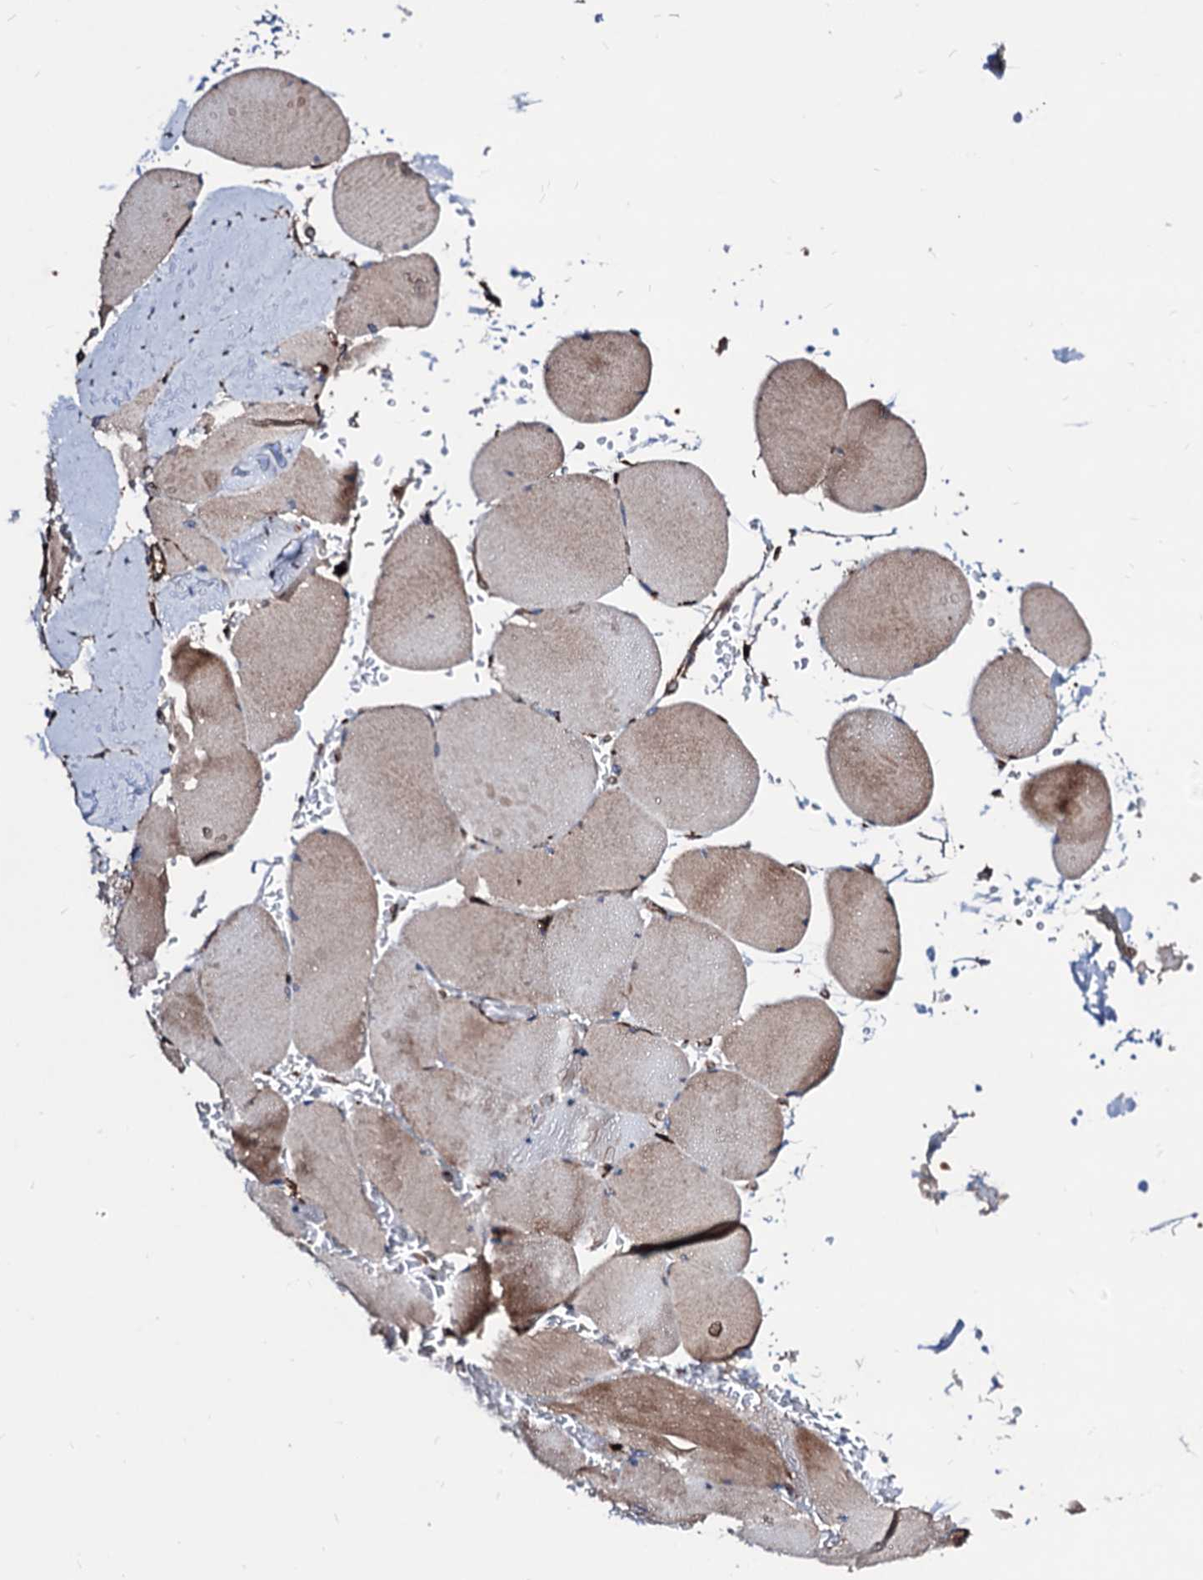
{"staining": {"intensity": "moderate", "quantity": "25%-75%", "location": "cytoplasmic/membranous"}, "tissue": "skeletal muscle", "cell_type": "Myocytes", "image_type": "normal", "snomed": [{"axis": "morphology", "description": "Normal tissue, NOS"}, {"axis": "topography", "description": "Skeletal muscle"}, {"axis": "topography", "description": "Head-Neck"}], "caption": "Immunohistochemical staining of benign skeletal muscle demonstrates medium levels of moderate cytoplasmic/membranous staining in about 25%-75% of myocytes. The staining is performed using DAB brown chromogen to label protein expression. The nuclei are counter-stained blue using hematoxylin.", "gene": "WDR11", "patient": {"sex": "male", "age": 66}}